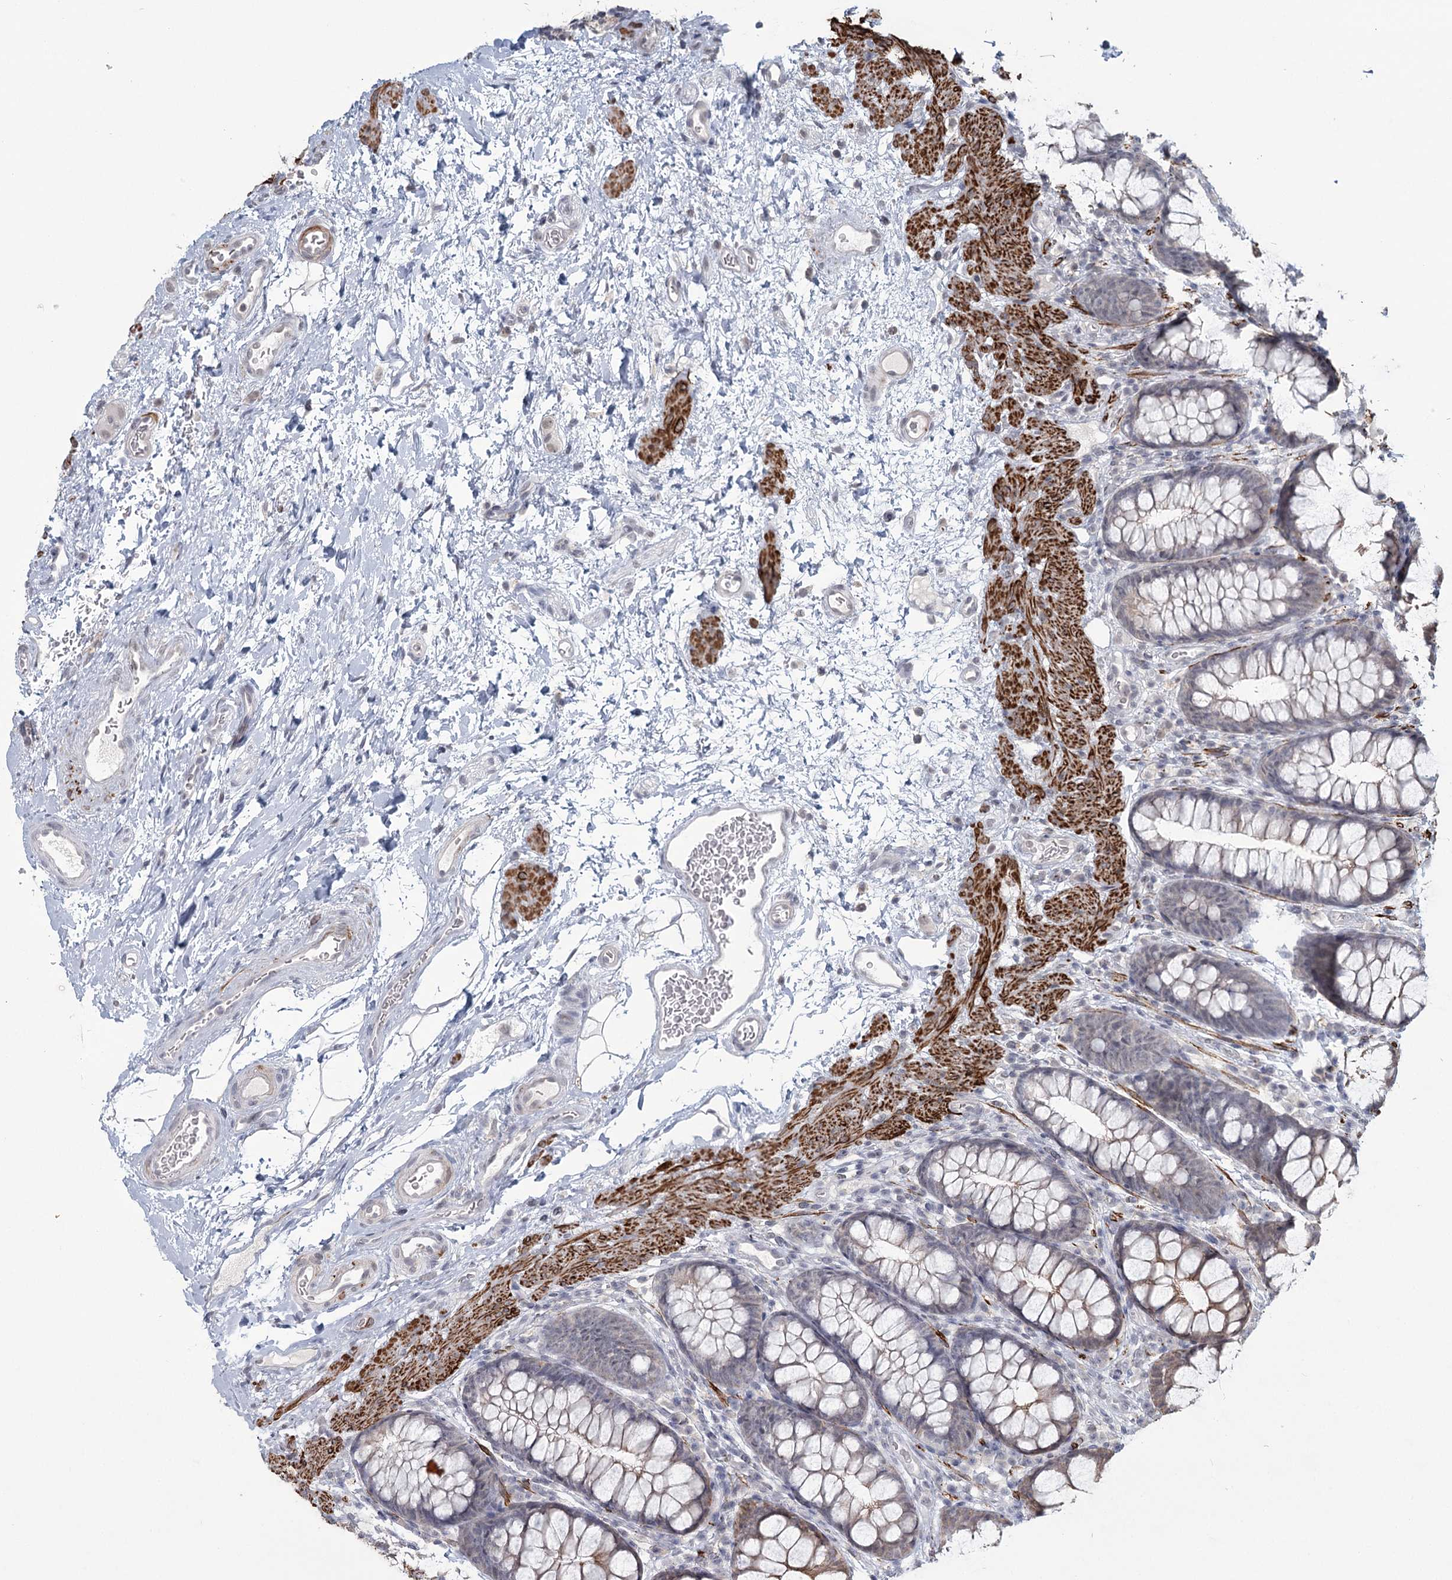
{"staining": {"intensity": "negative", "quantity": "none", "location": "none"}, "tissue": "colon", "cell_type": "Endothelial cells", "image_type": "normal", "snomed": [{"axis": "morphology", "description": "Normal tissue, NOS"}, {"axis": "topography", "description": "Colon"}], "caption": "This photomicrograph is of benign colon stained with immunohistochemistry (IHC) to label a protein in brown with the nuclei are counter-stained blue. There is no expression in endothelial cells. The staining is performed using DAB brown chromogen with nuclei counter-stained in using hematoxylin.", "gene": "TMEM70", "patient": {"sex": "female", "age": 62}}